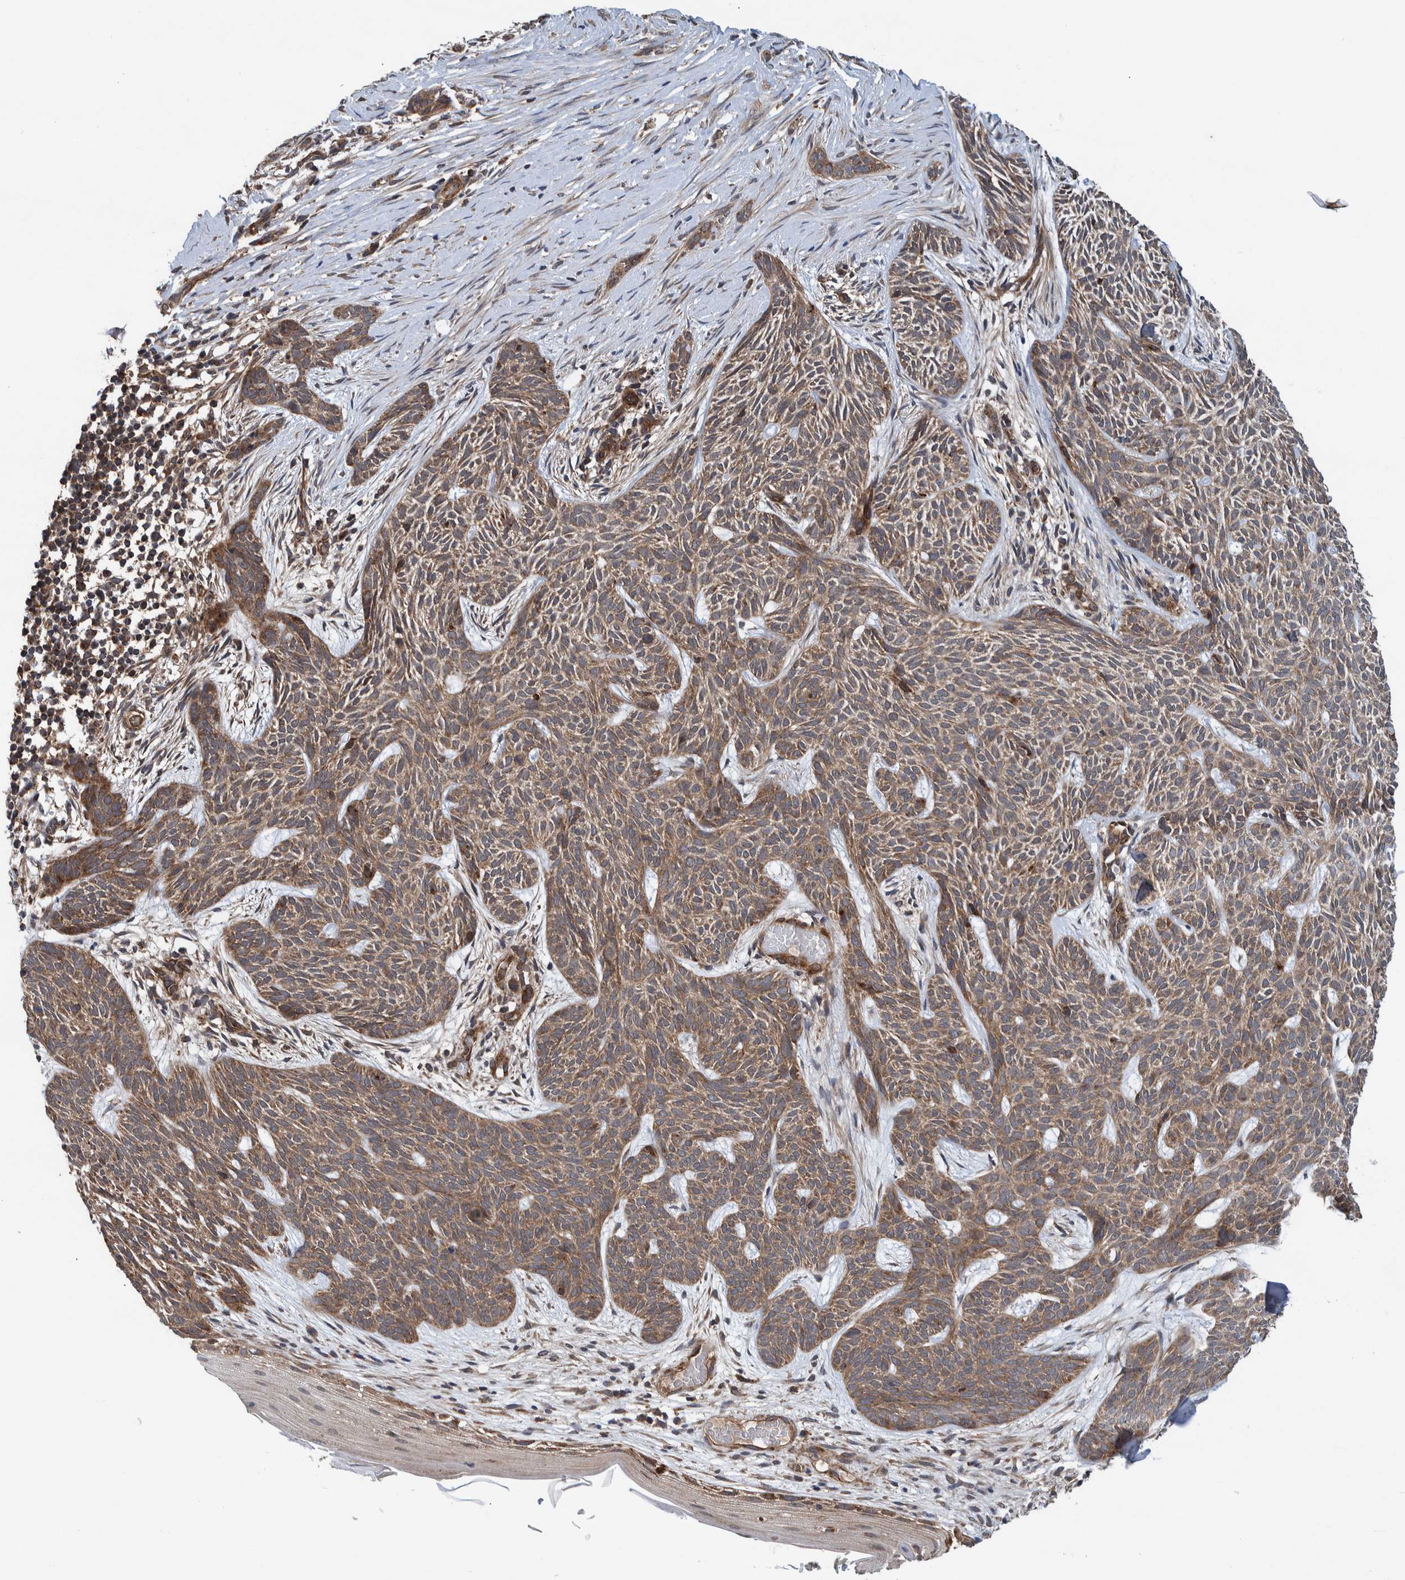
{"staining": {"intensity": "moderate", "quantity": ">75%", "location": "cytoplasmic/membranous"}, "tissue": "skin cancer", "cell_type": "Tumor cells", "image_type": "cancer", "snomed": [{"axis": "morphology", "description": "Basal cell carcinoma"}, {"axis": "topography", "description": "Skin"}], "caption": "Immunohistochemical staining of skin cancer shows moderate cytoplasmic/membranous protein positivity in approximately >75% of tumor cells. (DAB IHC, brown staining for protein, blue staining for nuclei).", "gene": "MRPS7", "patient": {"sex": "female", "age": 59}}